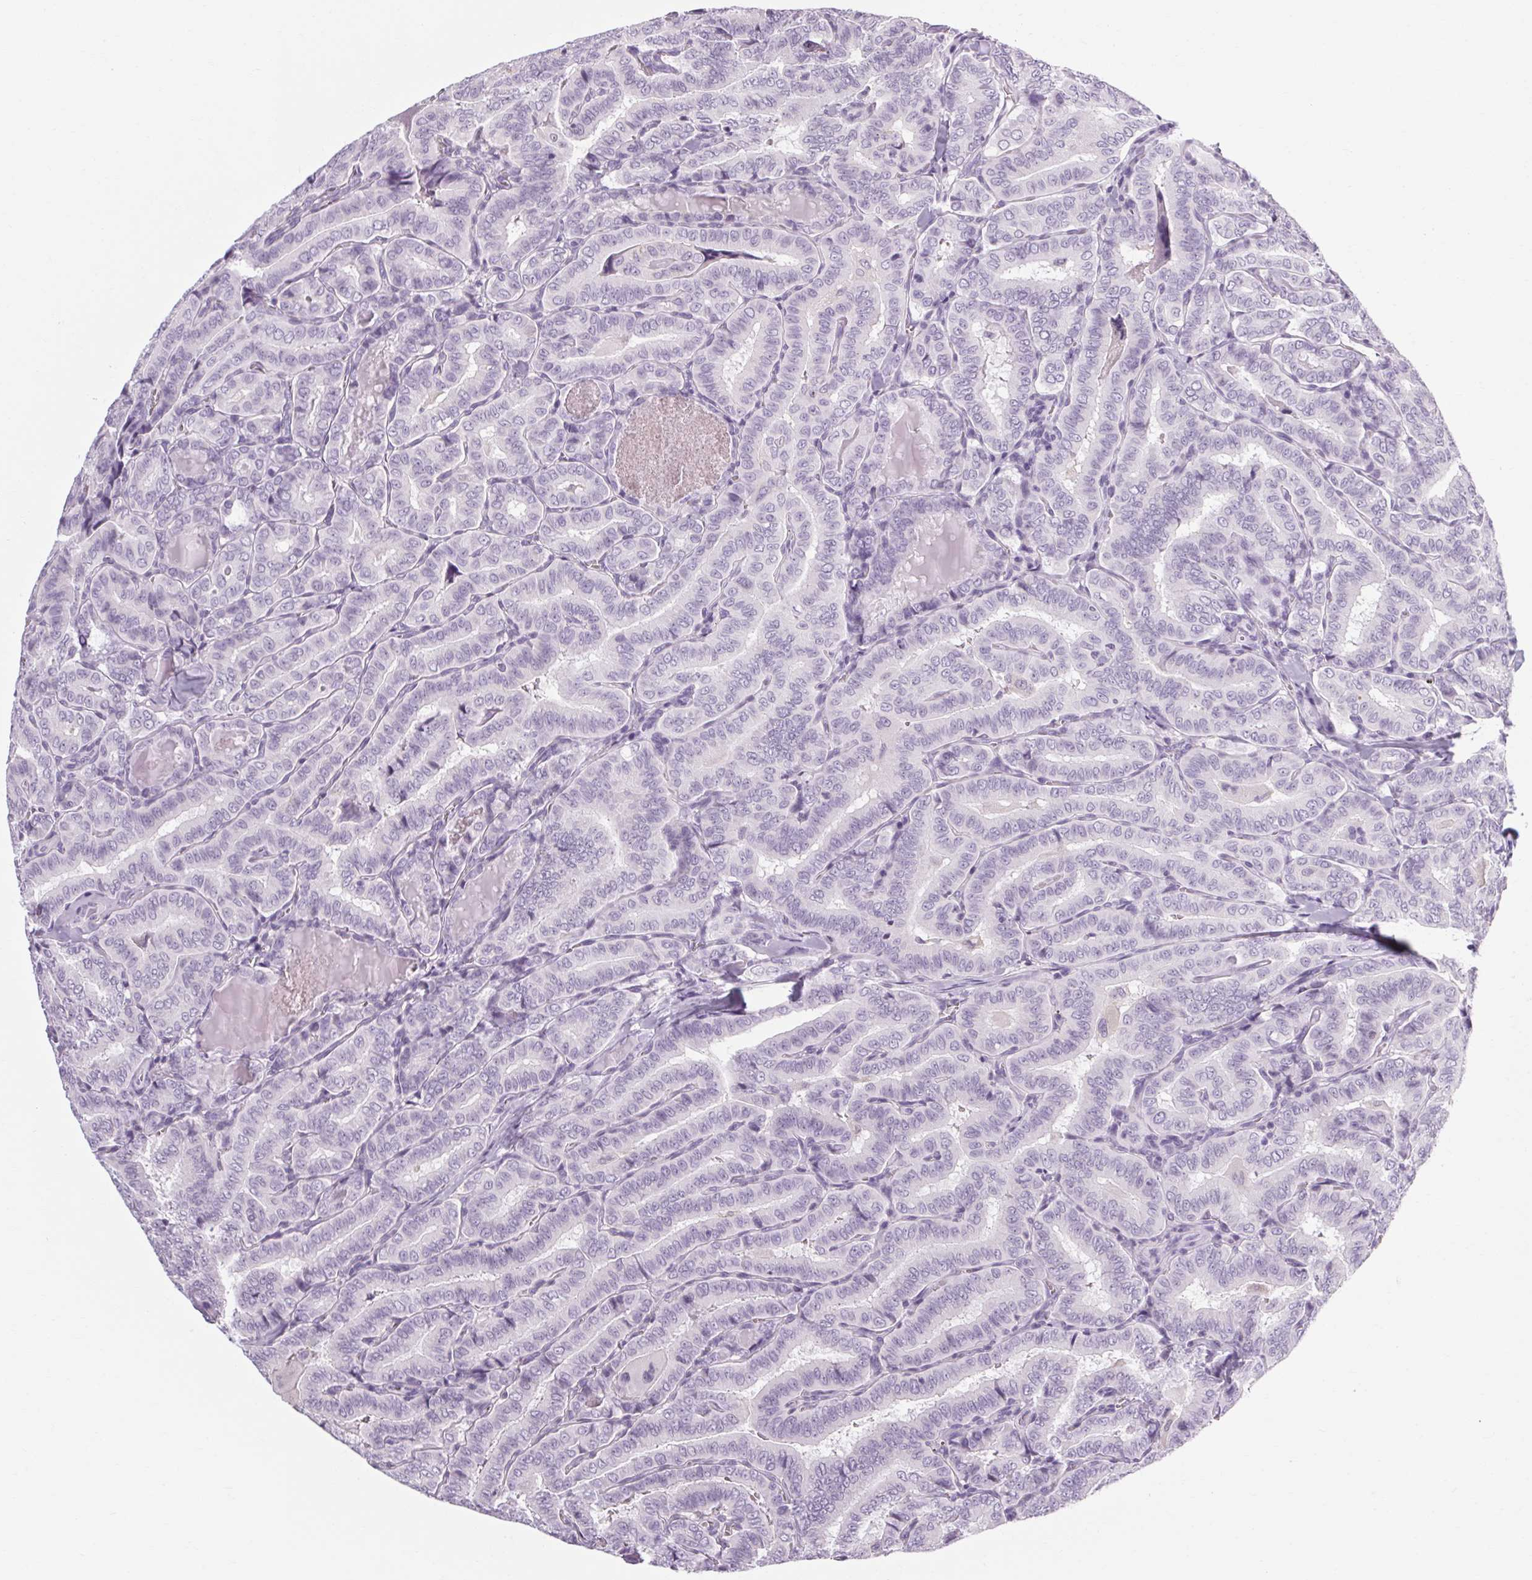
{"staining": {"intensity": "negative", "quantity": "none", "location": "none"}, "tissue": "thyroid cancer", "cell_type": "Tumor cells", "image_type": "cancer", "snomed": [{"axis": "morphology", "description": "Papillary adenocarcinoma, NOS"}, {"axis": "morphology", "description": "Papillary adenoma metastatic"}, {"axis": "topography", "description": "Thyroid gland"}], "caption": "This is an IHC photomicrograph of human thyroid papillary adenoma metastatic. There is no expression in tumor cells.", "gene": "POMC", "patient": {"sex": "female", "age": 50}}